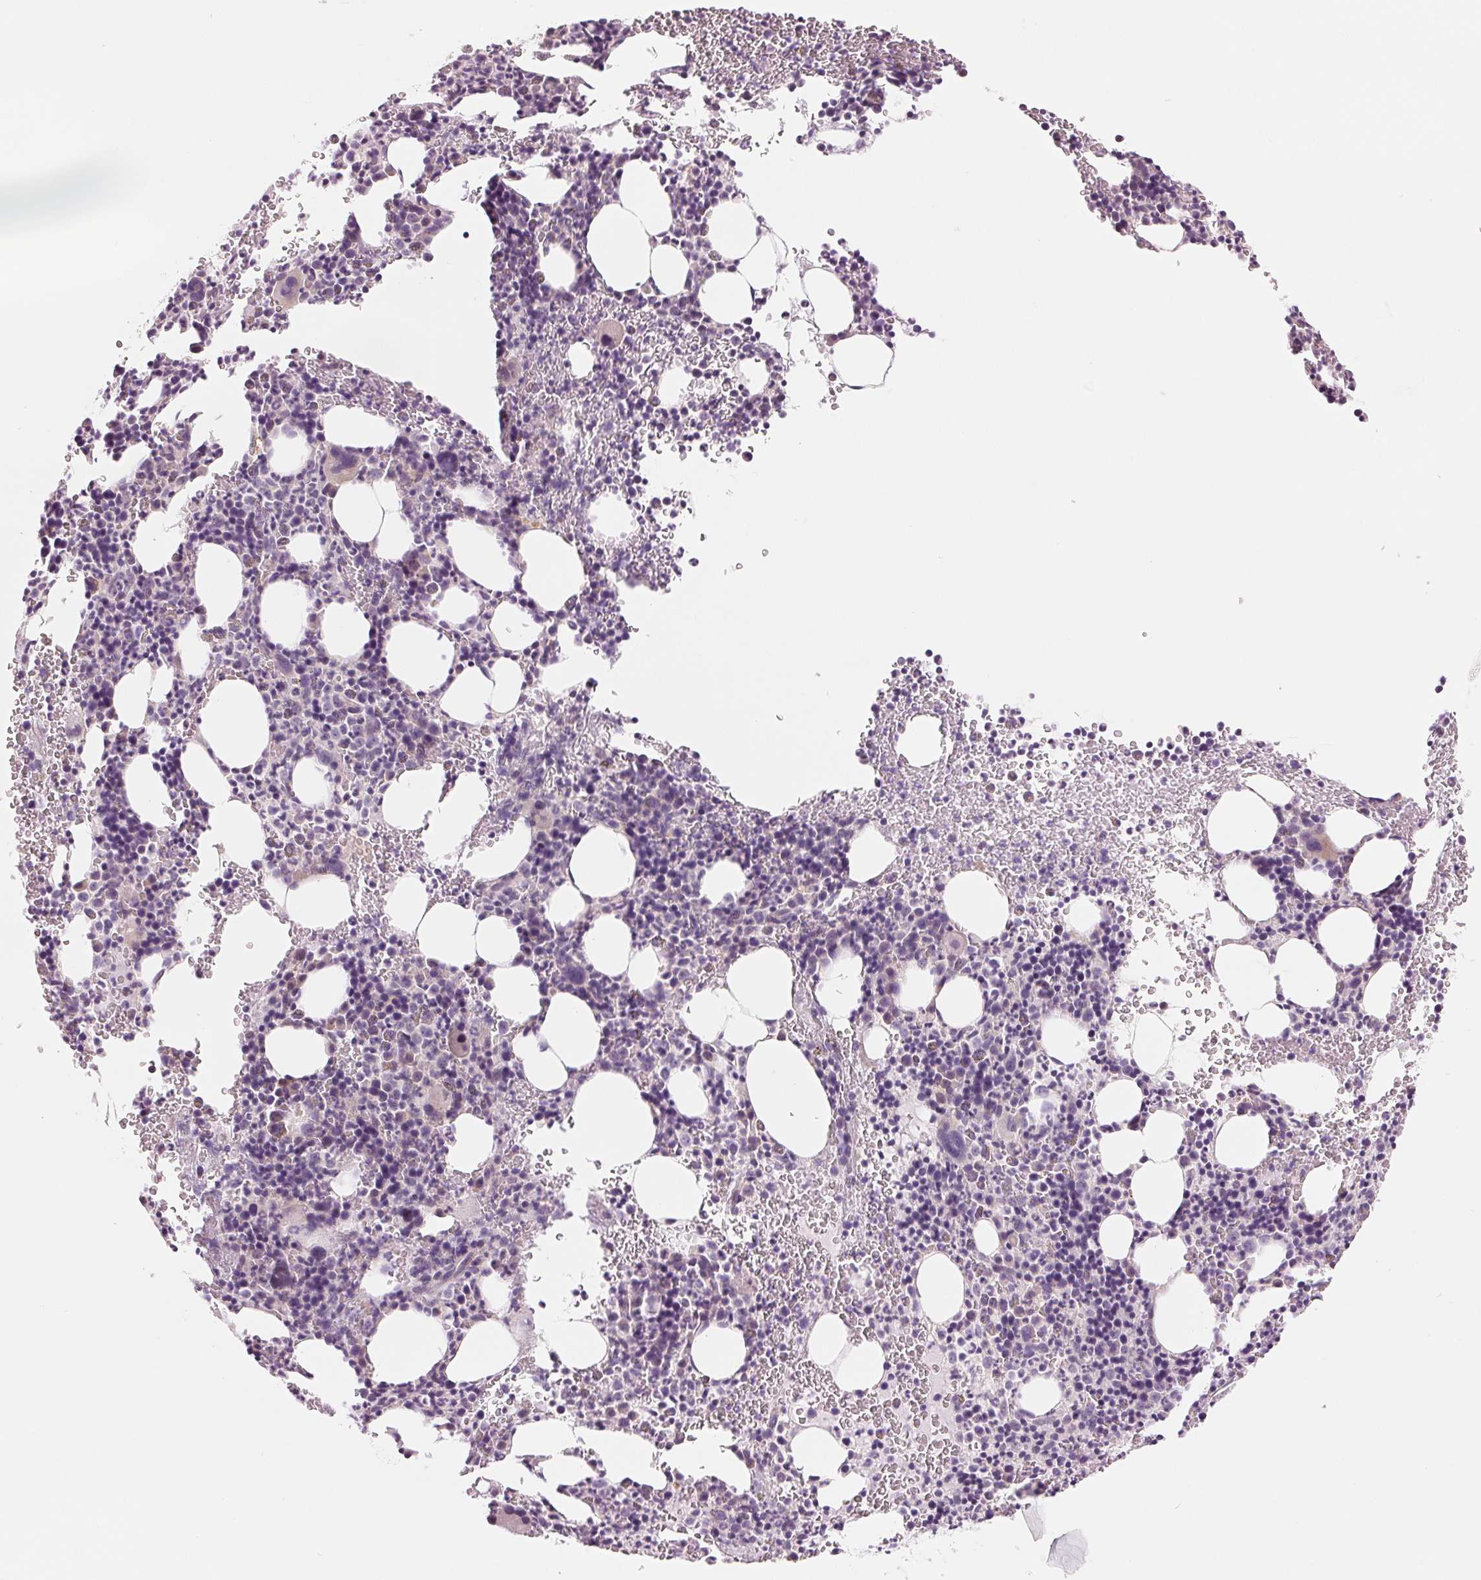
{"staining": {"intensity": "negative", "quantity": "none", "location": "none"}, "tissue": "bone marrow", "cell_type": "Hematopoietic cells", "image_type": "normal", "snomed": [{"axis": "morphology", "description": "Normal tissue, NOS"}, {"axis": "topography", "description": "Bone marrow"}], "caption": "Benign bone marrow was stained to show a protein in brown. There is no significant staining in hematopoietic cells. The staining was performed using DAB (3,3'-diaminobenzidine) to visualize the protein expression in brown, while the nuclei were stained in blue with hematoxylin (Magnification: 20x).", "gene": "CCDC168", "patient": {"sex": "male", "age": 63}}